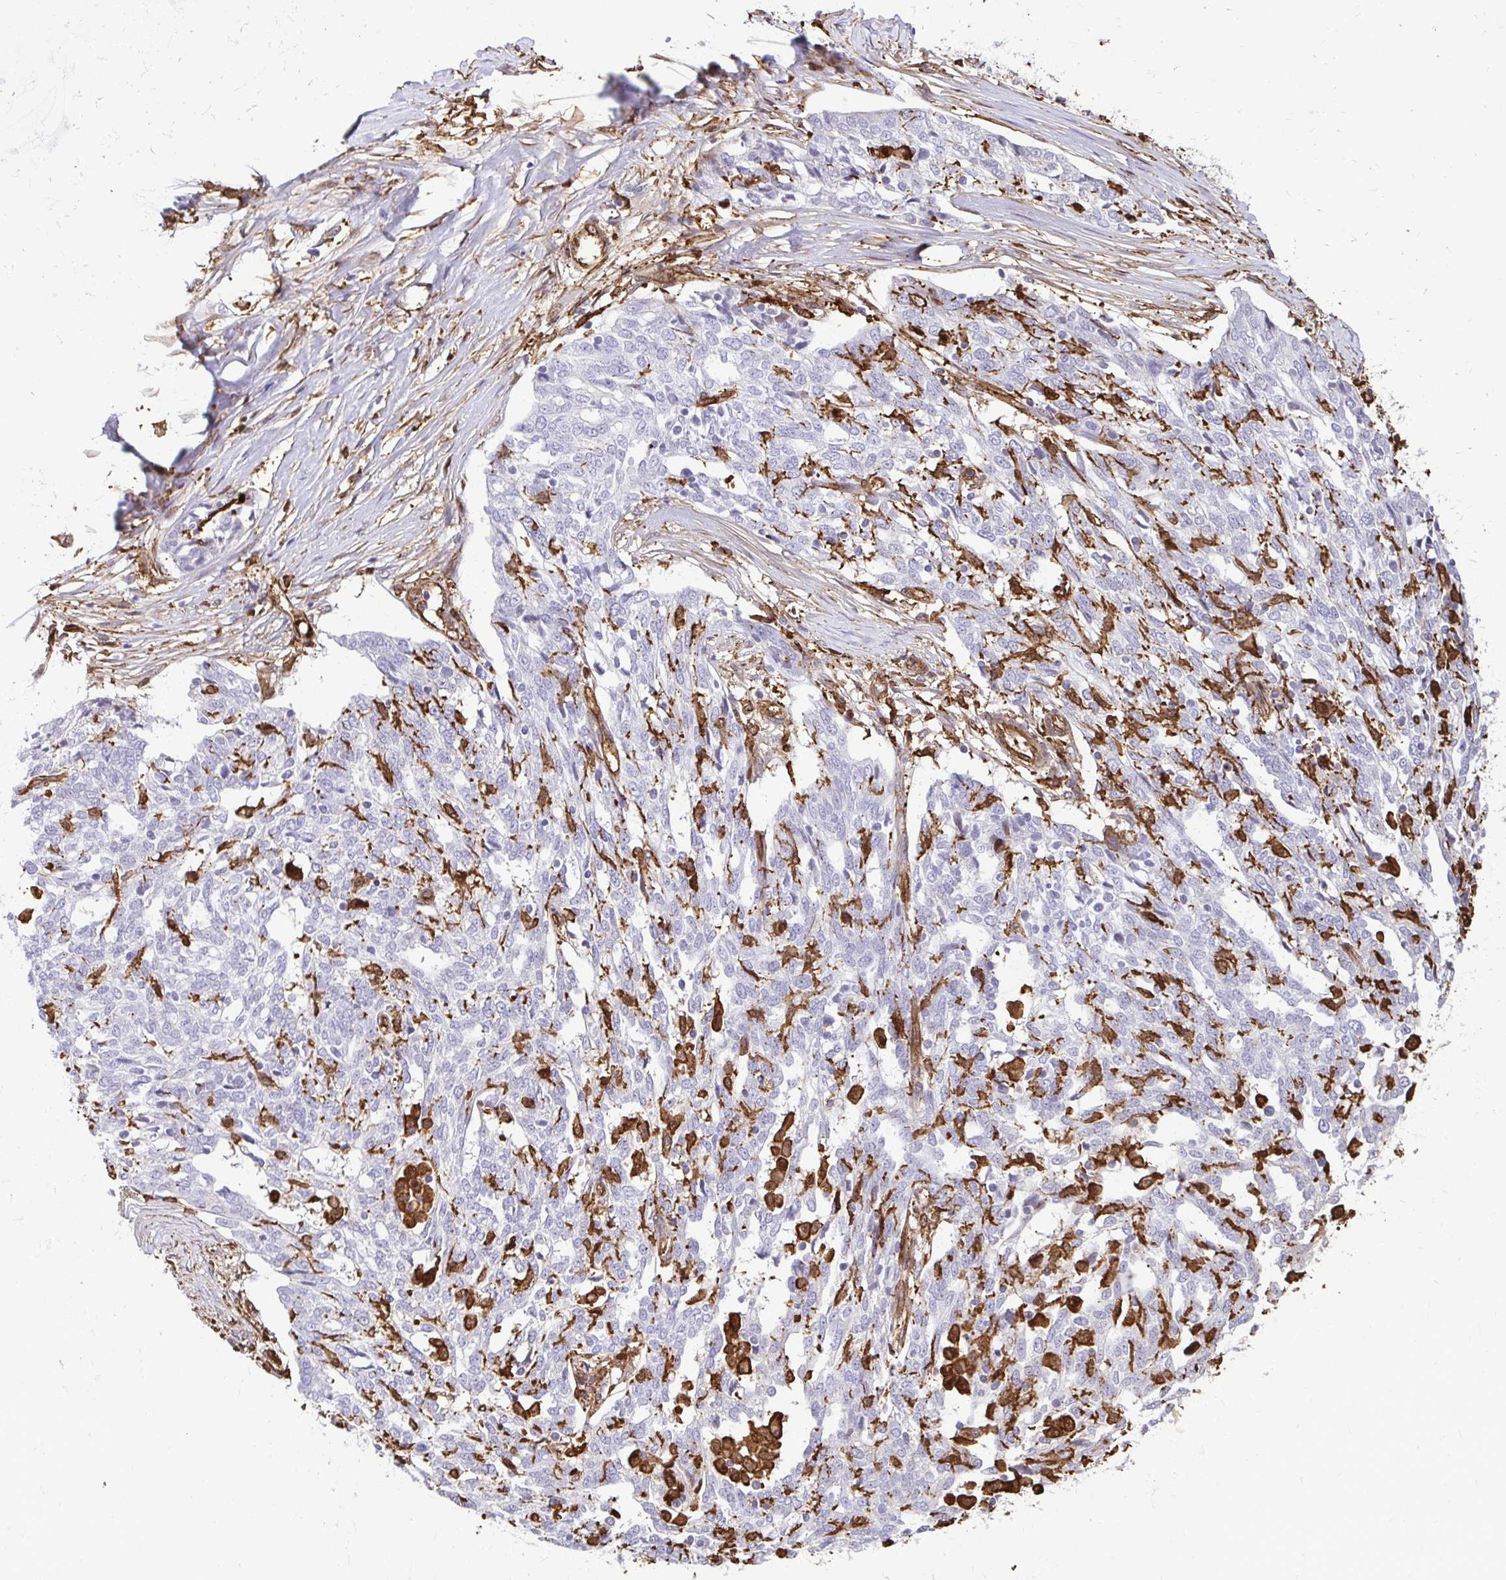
{"staining": {"intensity": "negative", "quantity": "none", "location": "none"}, "tissue": "ovarian cancer", "cell_type": "Tumor cells", "image_type": "cancer", "snomed": [{"axis": "morphology", "description": "Cystadenocarcinoma, serous, NOS"}, {"axis": "topography", "description": "Ovary"}], "caption": "Immunohistochemistry (IHC) photomicrograph of ovarian cancer (serous cystadenocarcinoma) stained for a protein (brown), which exhibits no staining in tumor cells.", "gene": "GSN", "patient": {"sex": "female", "age": 67}}